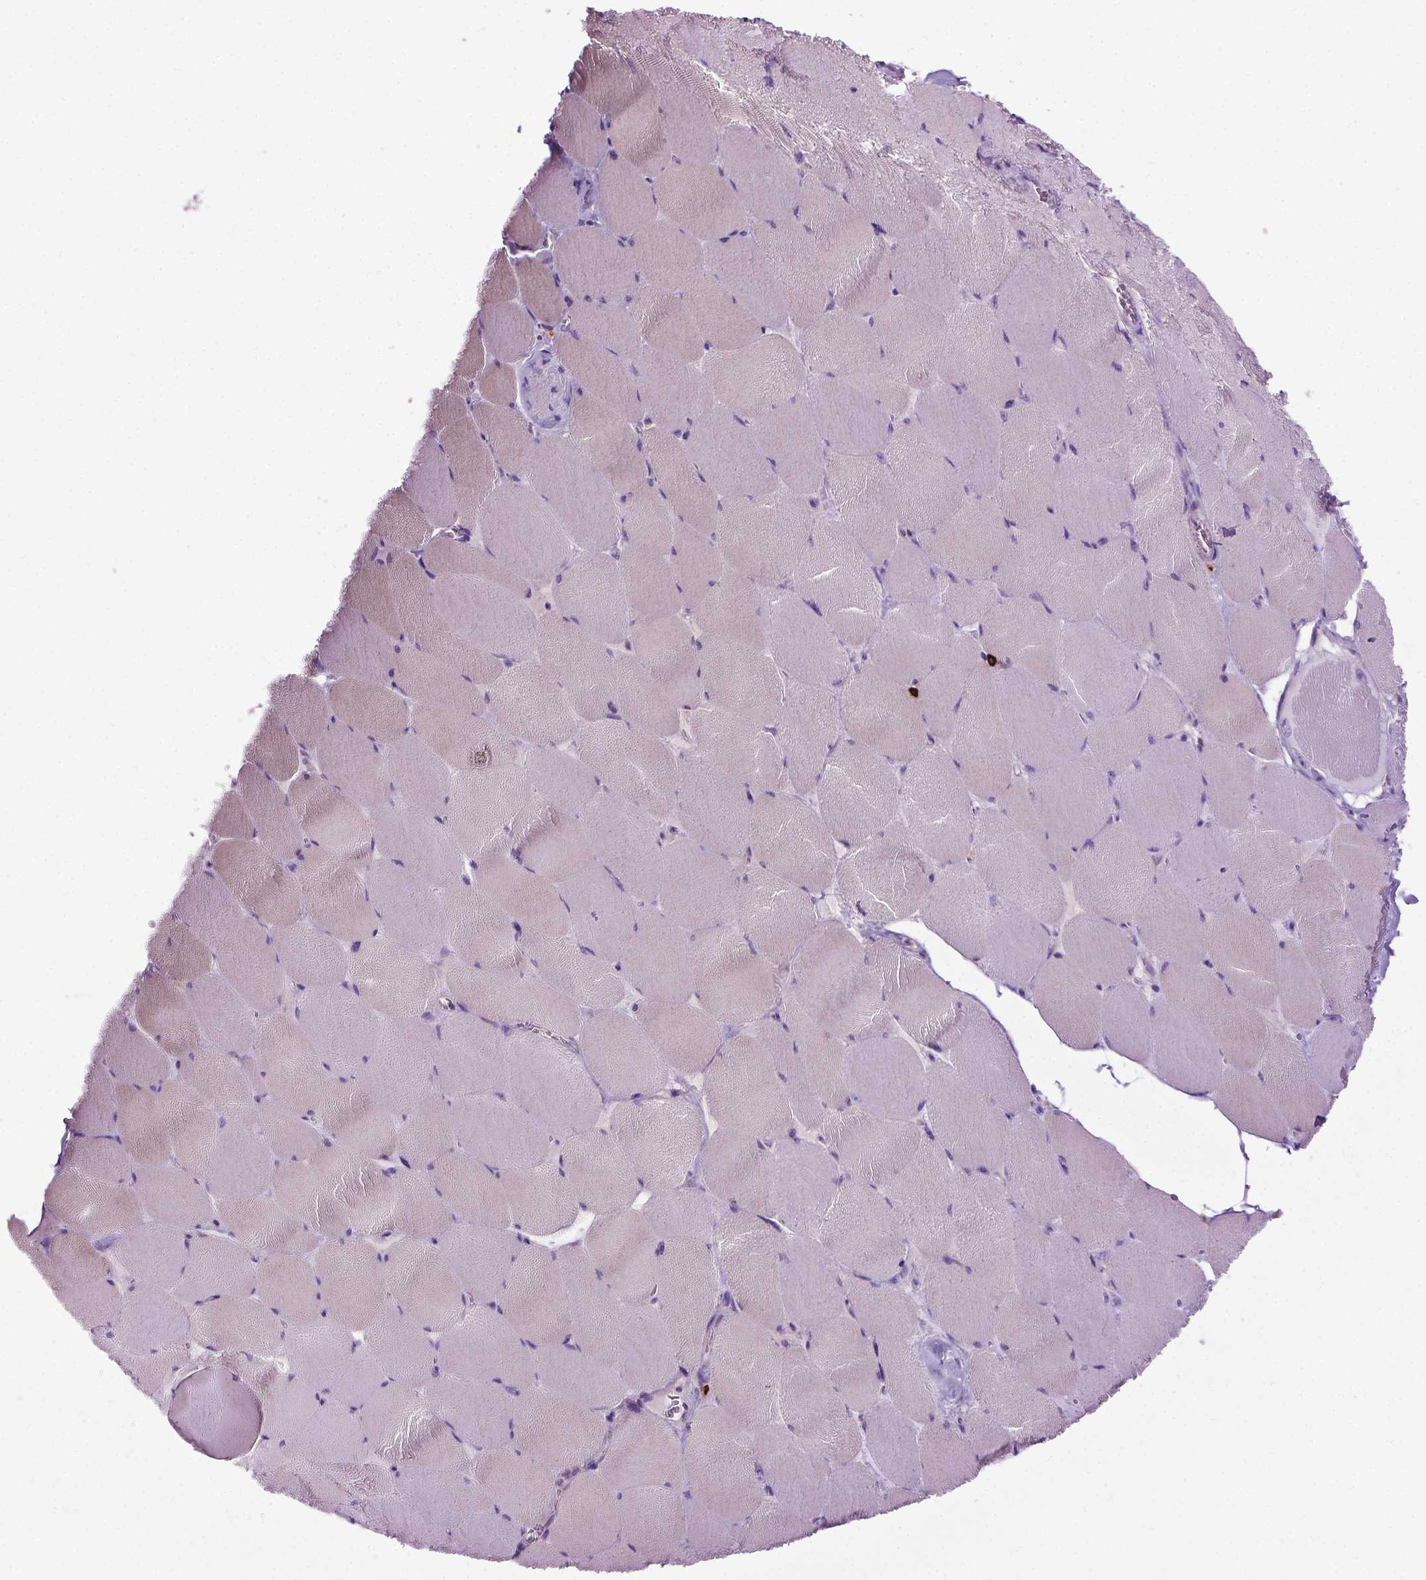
{"staining": {"intensity": "negative", "quantity": "none", "location": "none"}, "tissue": "skeletal muscle", "cell_type": "Myocytes", "image_type": "normal", "snomed": [{"axis": "morphology", "description": "Normal tissue, NOS"}, {"axis": "topography", "description": "Skeletal muscle"}], "caption": "This is a photomicrograph of immunohistochemistry (IHC) staining of benign skeletal muscle, which shows no positivity in myocytes. (Immunohistochemistry (ihc), brightfield microscopy, high magnification).", "gene": "SPECC1L", "patient": {"sex": "female", "age": 75}}